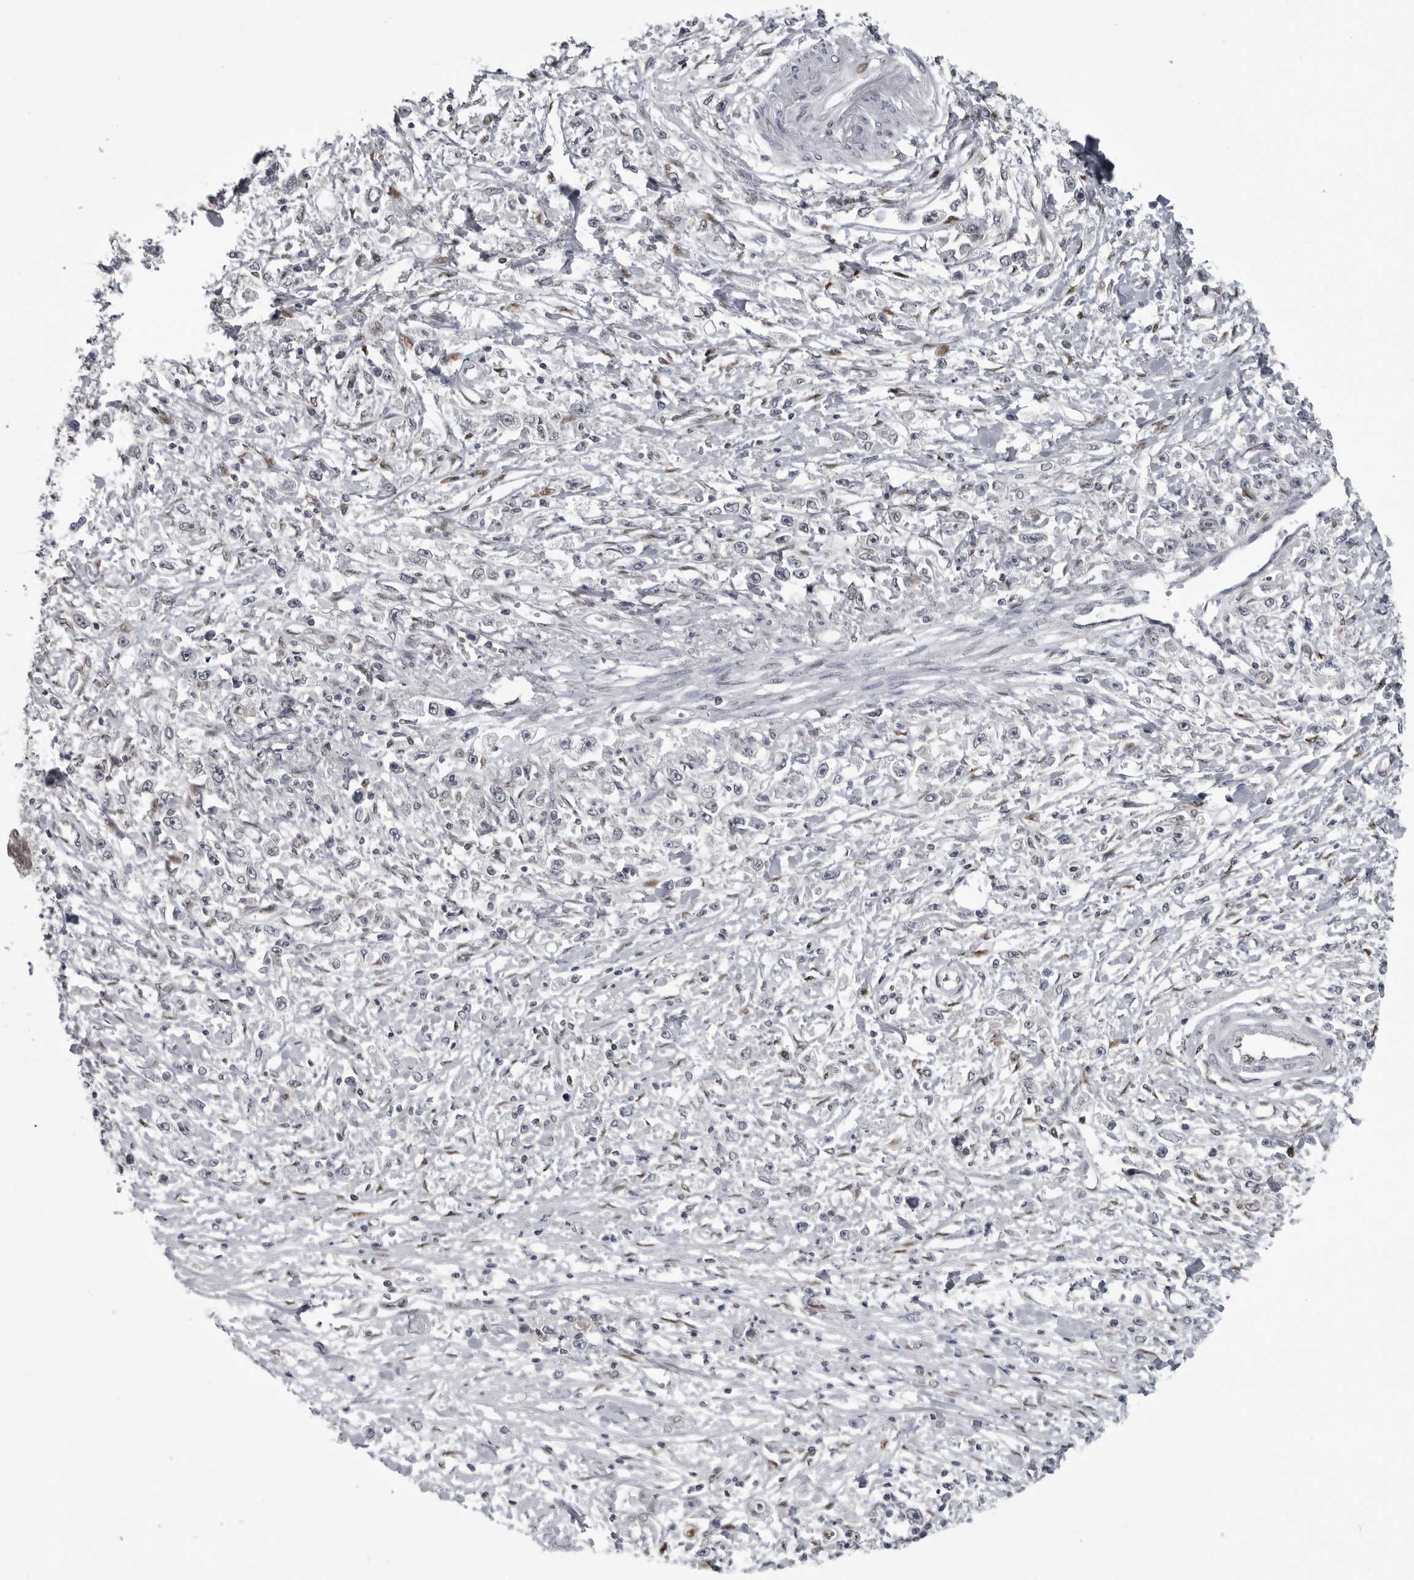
{"staining": {"intensity": "negative", "quantity": "none", "location": "none"}, "tissue": "stomach cancer", "cell_type": "Tumor cells", "image_type": "cancer", "snomed": [{"axis": "morphology", "description": "Adenocarcinoma, NOS"}, {"axis": "topography", "description": "Stomach"}], "caption": "Immunohistochemistry of adenocarcinoma (stomach) demonstrates no staining in tumor cells. The staining is performed using DAB (3,3'-diaminobenzidine) brown chromogen with nuclei counter-stained in using hematoxylin.", "gene": "C8orf58", "patient": {"sex": "female", "age": 59}}